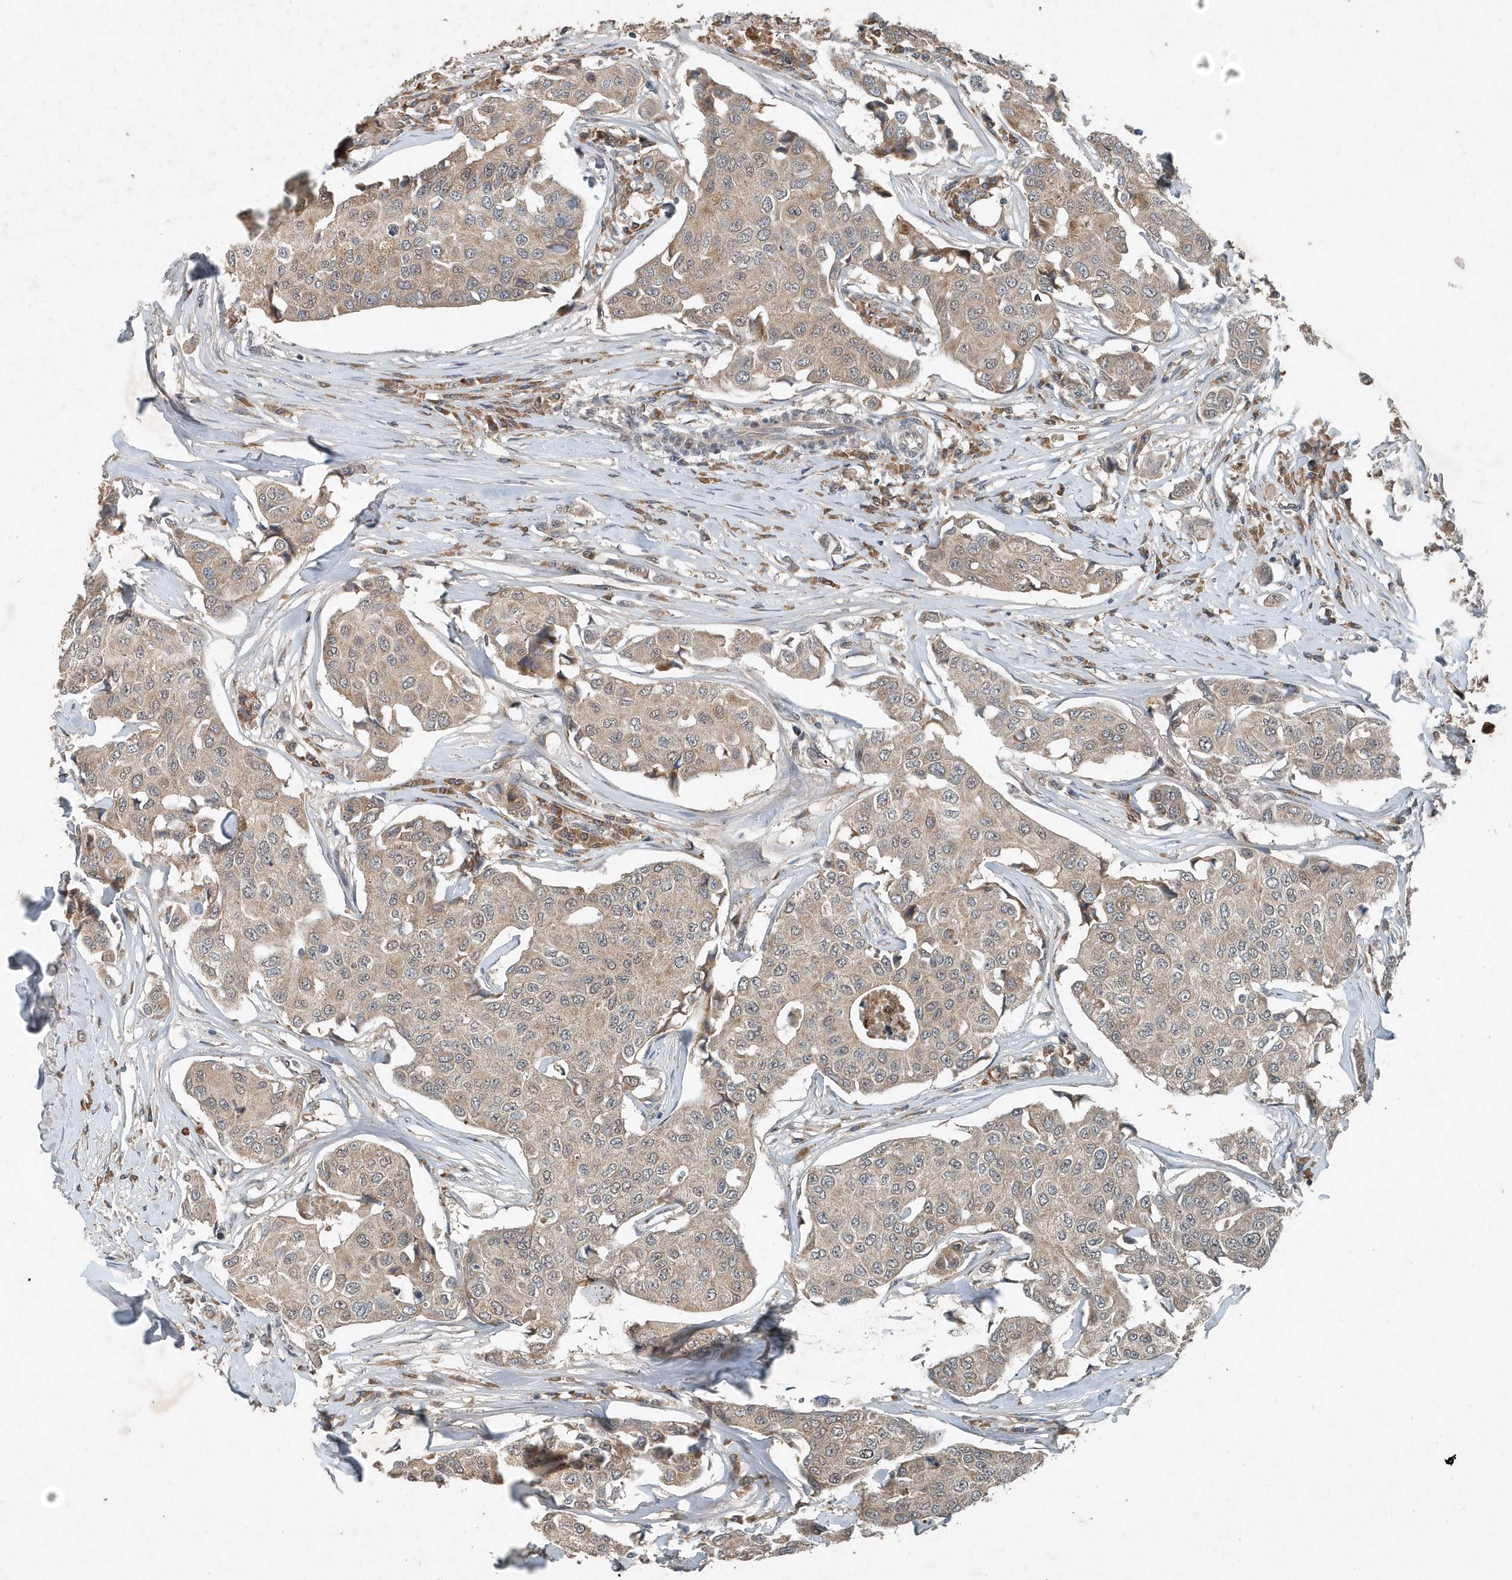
{"staining": {"intensity": "weak", "quantity": ">75%", "location": "cytoplasmic/membranous"}, "tissue": "breast cancer", "cell_type": "Tumor cells", "image_type": "cancer", "snomed": [{"axis": "morphology", "description": "Duct carcinoma"}, {"axis": "topography", "description": "Breast"}], "caption": "A high-resolution histopathology image shows immunohistochemistry (IHC) staining of breast infiltrating ductal carcinoma, which reveals weak cytoplasmic/membranous positivity in about >75% of tumor cells.", "gene": "SCFD2", "patient": {"sex": "female", "age": 80}}